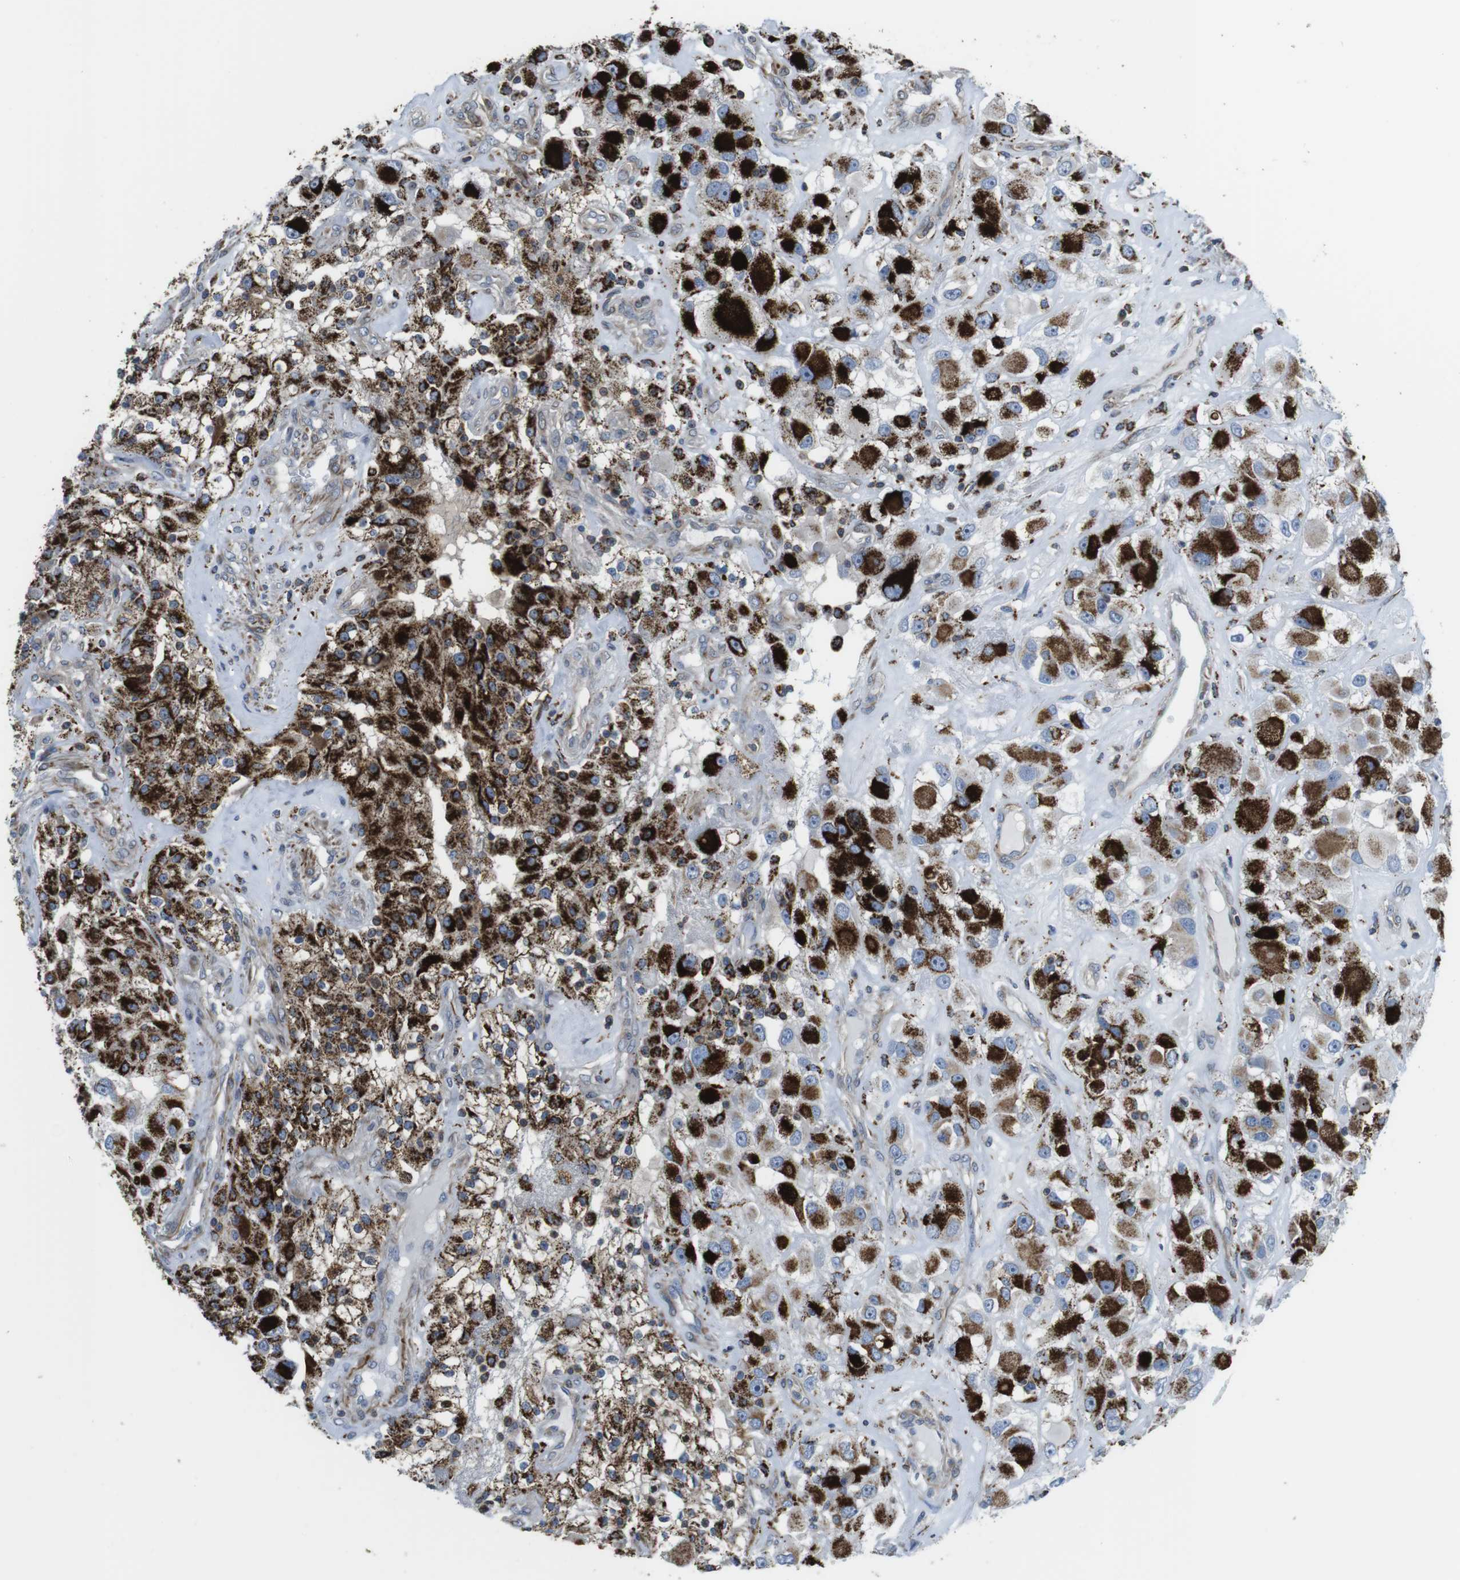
{"staining": {"intensity": "strong", "quantity": "25%-75%", "location": "cytoplasmic/membranous"}, "tissue": "renal cancer", "cell_type": "Tumor cells", "image_type": "cancer", "snomed": [{"axis": "morphology", "description": "Adenocarcinoma, NOS"}, {"axis": "topography", "description": "Kidney"}], "caption": "Immunohistochemical staining of human renal adenocarcinoma displays high levels of strong cytoplasmic/membranous expression in about 25%-75% of tumor cells. The staining was performed using DAB to visualize the protein expression in brown, while the nuclei were stained in blue with hematoxylin (Magnification: 20x).", "gene": "KCNE3", "patient": {"sex": "female", "age": 52}}